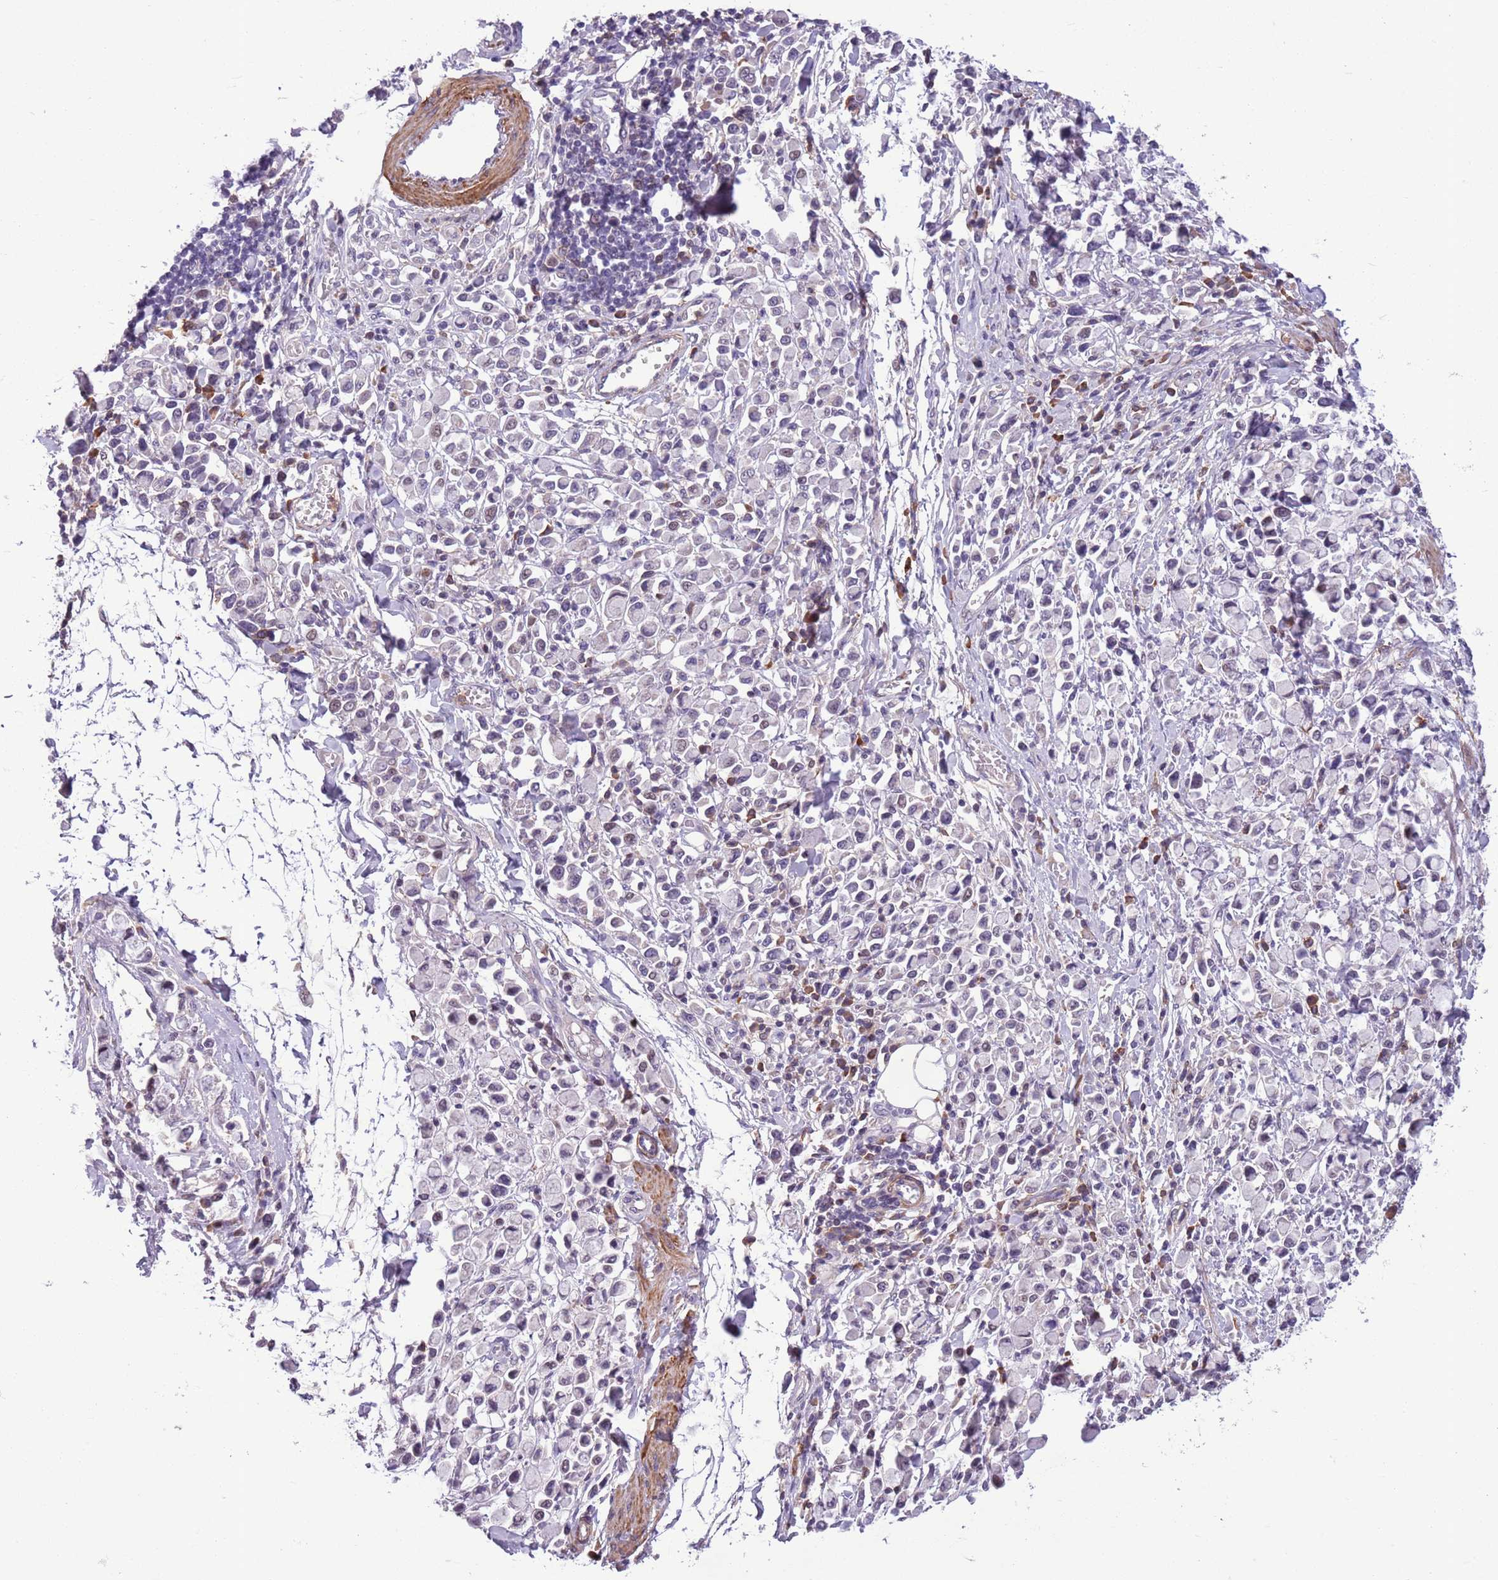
{"staining": {"intensity": "negative", "quantity": "none", "location": "none"}, "tissue": "stomach cancer", "cell_type": "Tumor cells", "image_type": "cancer", "snomed": [{"axis": "morphology", "description": "Adenocarcinoma, NOS"}, {"axis": "topography", "description": "Stomach"}], "caption": "Tumor cells are negative for brown protein staining in stomach adenocarcinoma.", "gene": "JAML", "patient": {"sex": "female", "age": 81}}